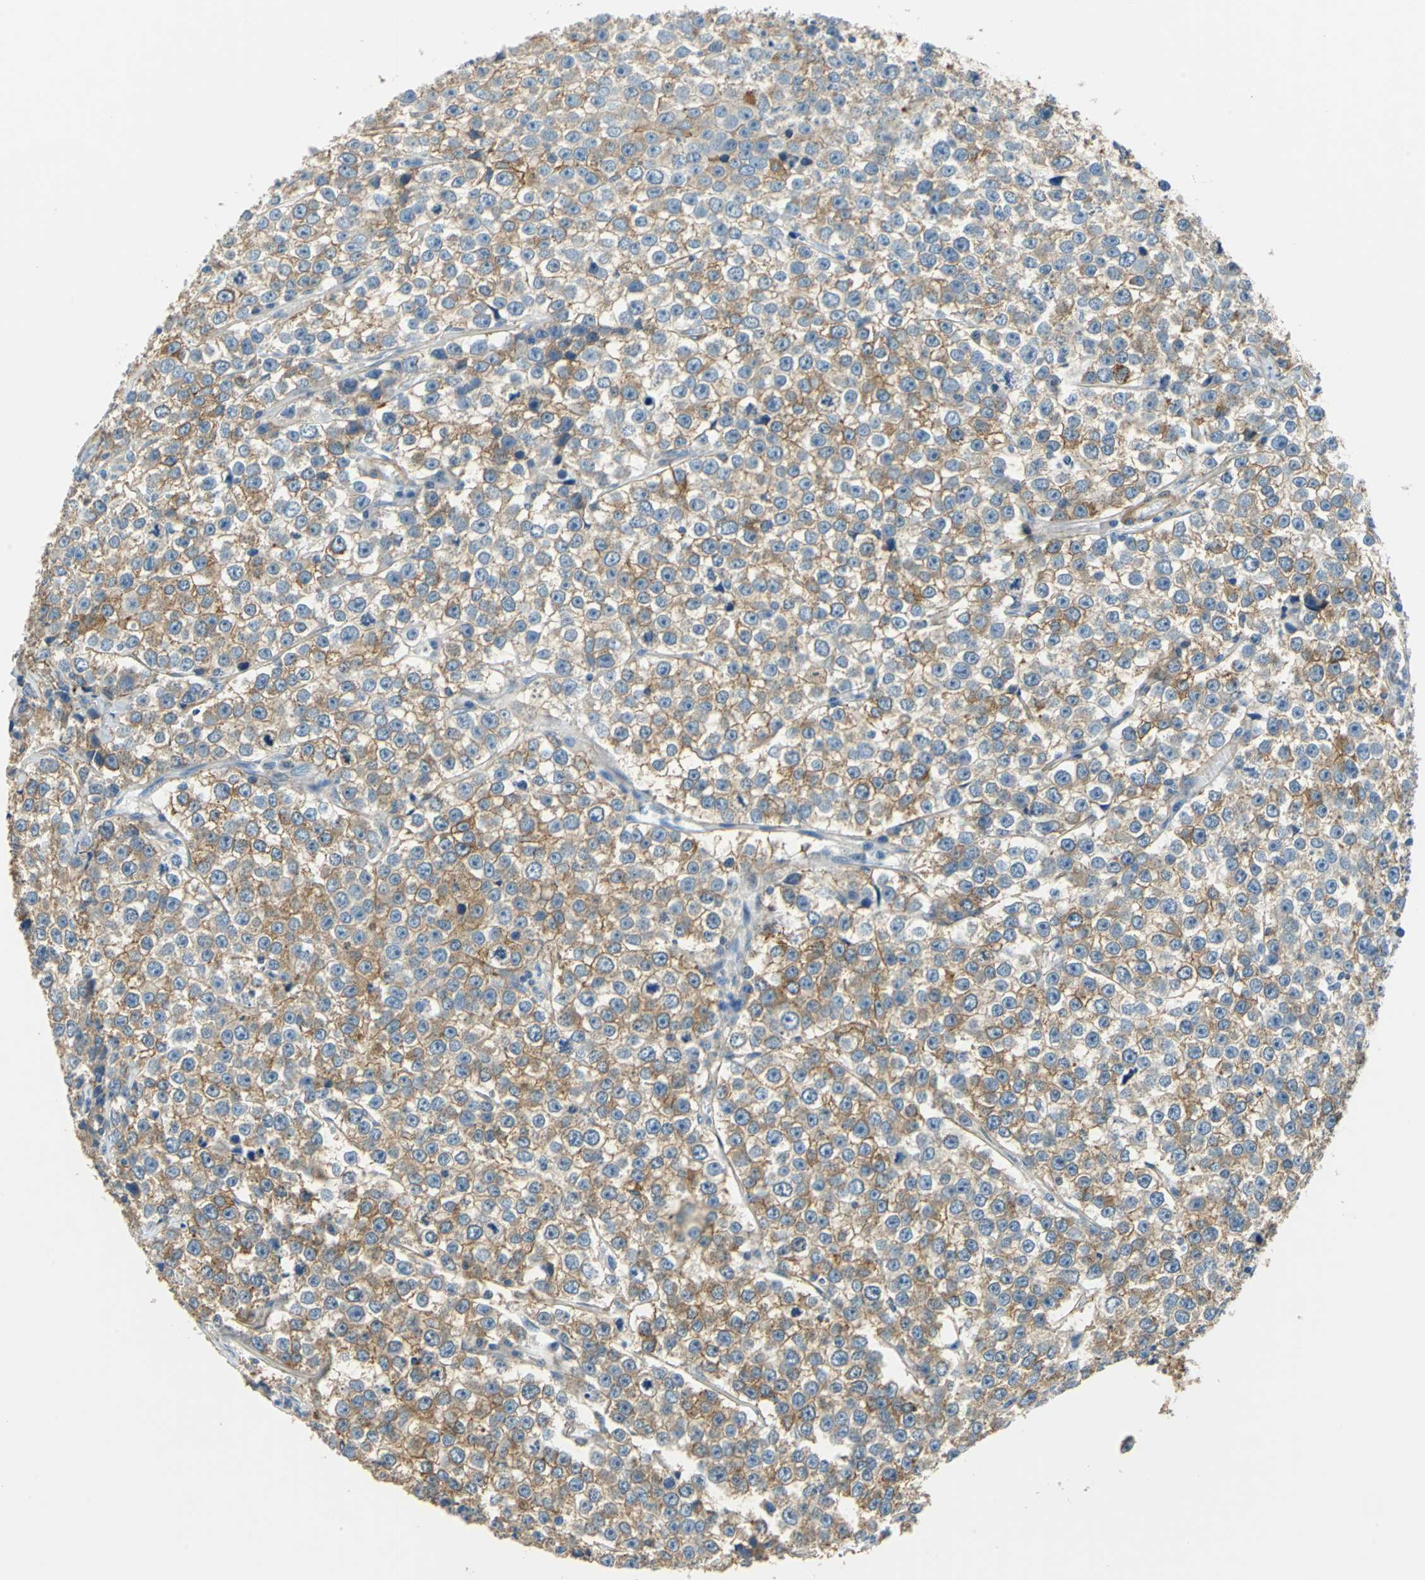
{"staining": {"intensity": "moderate", "quantity": ">75%", "location": "cytoplasmic/membranous"}, "tissue": "testis cancer", "cell_type": "Tumor cells", "image_type": "cancer", "snomed": [{"axis": "morphology", "description": "Seminoma, NOS"}, {"axis": "morphology", "description": "Carcinoma, Embryonal, NOS"}, {"axis": "topography", "description": "Testis"}], "caption": "Immunohistochemical staining of testis seminoma exhibits medium levels of moderate cytoplasmic/membranous protein staining in approximately >75% of tumor cells.", "gene": "AKAP12", "patient": {"sex": "male", "age": 52}}